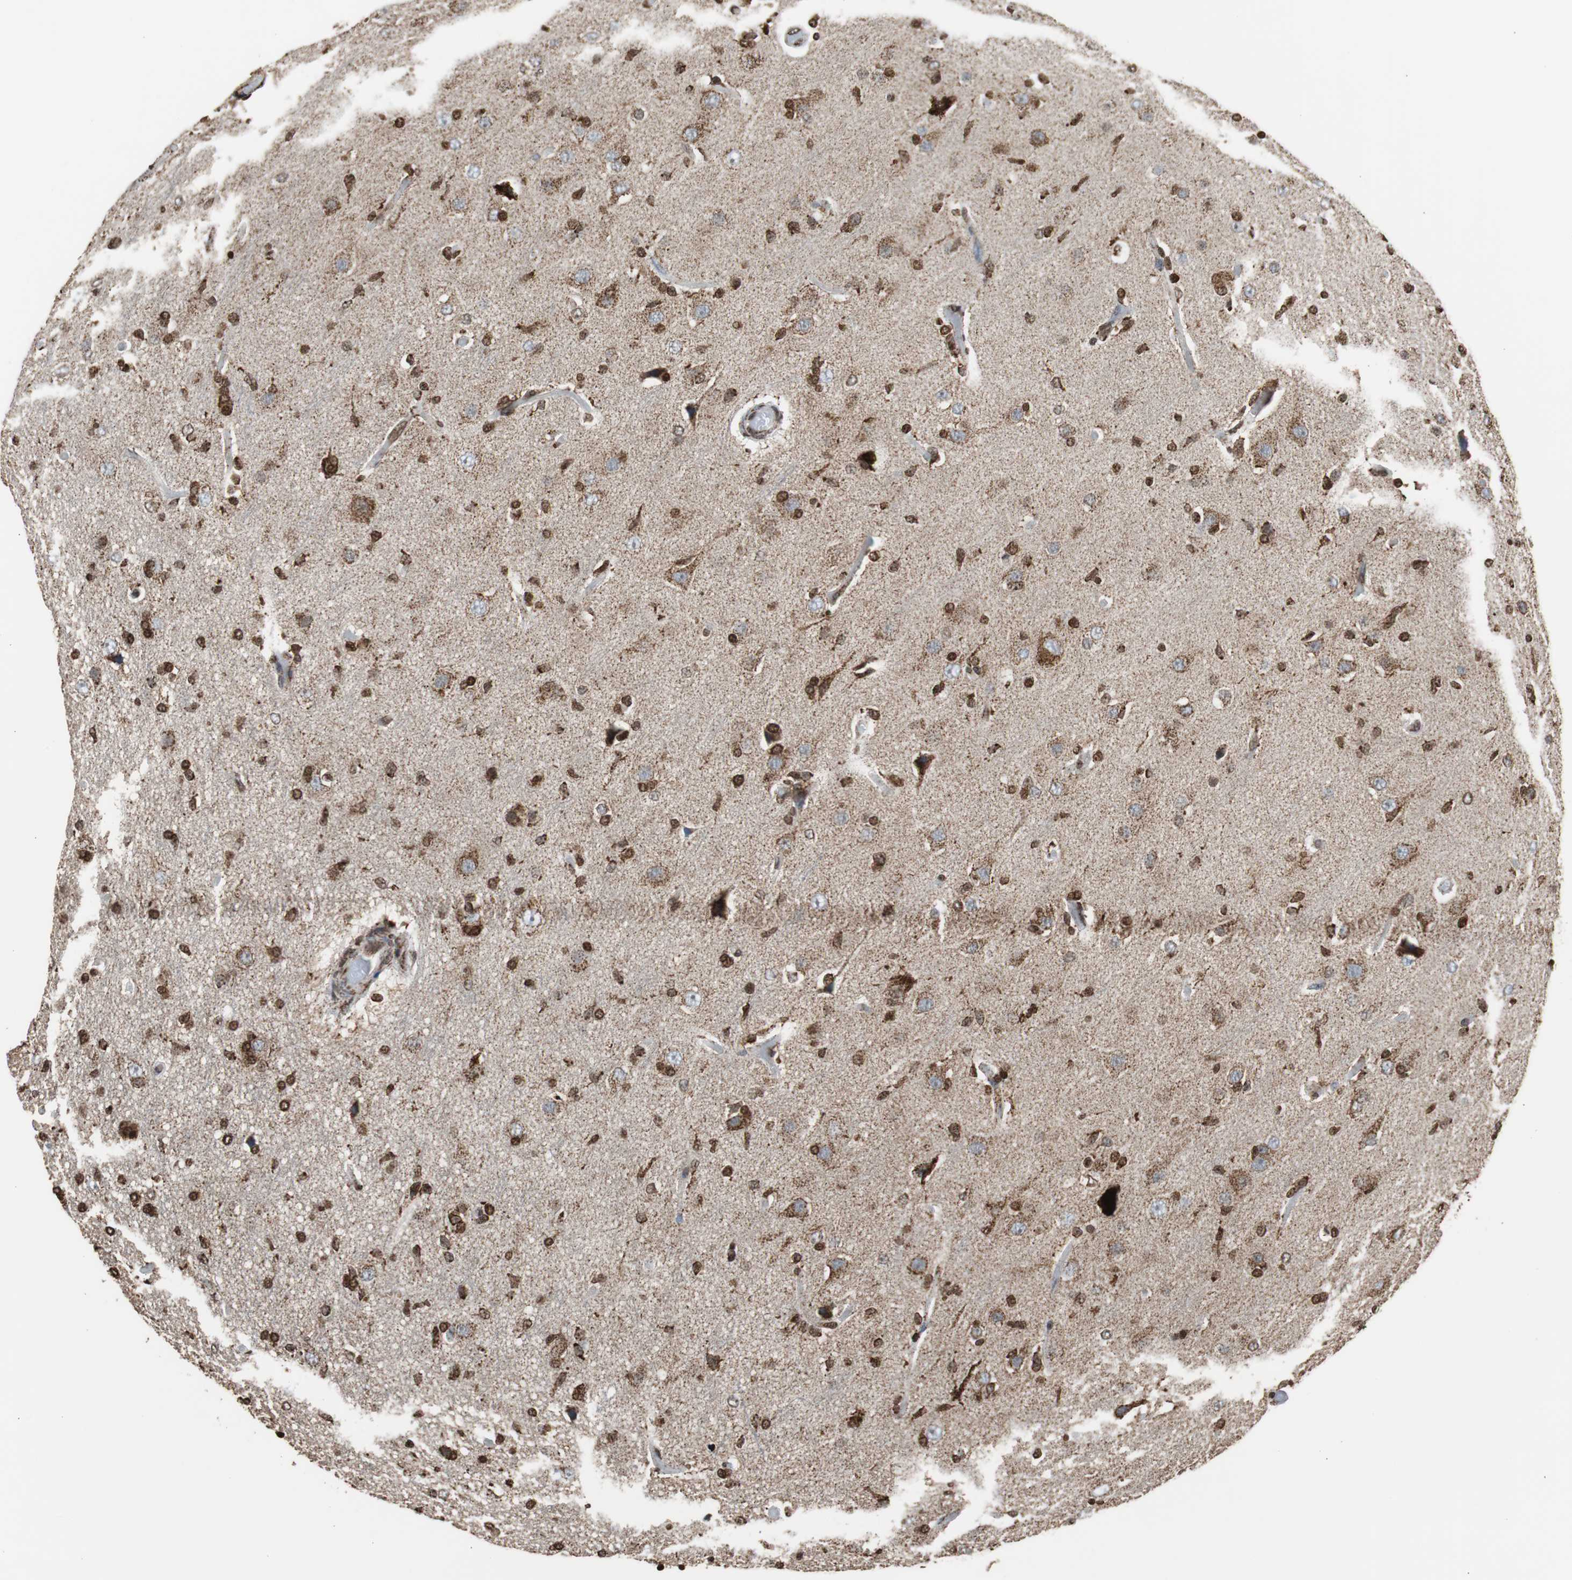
{"staining": {"intensity": "strong", "quantity": ">75%", "location": "cytoplasmic/membranous"}, "tissue": "glioma", "cell_type": "Tumor cells", "image_type": "cancer", "snomed": [{"axis": "morphology", "description": "Glioma, malignant, High grade"}, {"axis": "topography", "description": "Brain"}], "caption": "Immunohistochemical staining of malignant glioma (high-grade) exhibits strong cytoplasmic/membranous protein staining in approximately >75% of tumor cells. (DAB (3,3'-diaminobenzidine) IHC, brown staining for protein, blue staining for nuclei).", "gene": "HSPA9", "patient": {"sex": "male", "age": 33}}